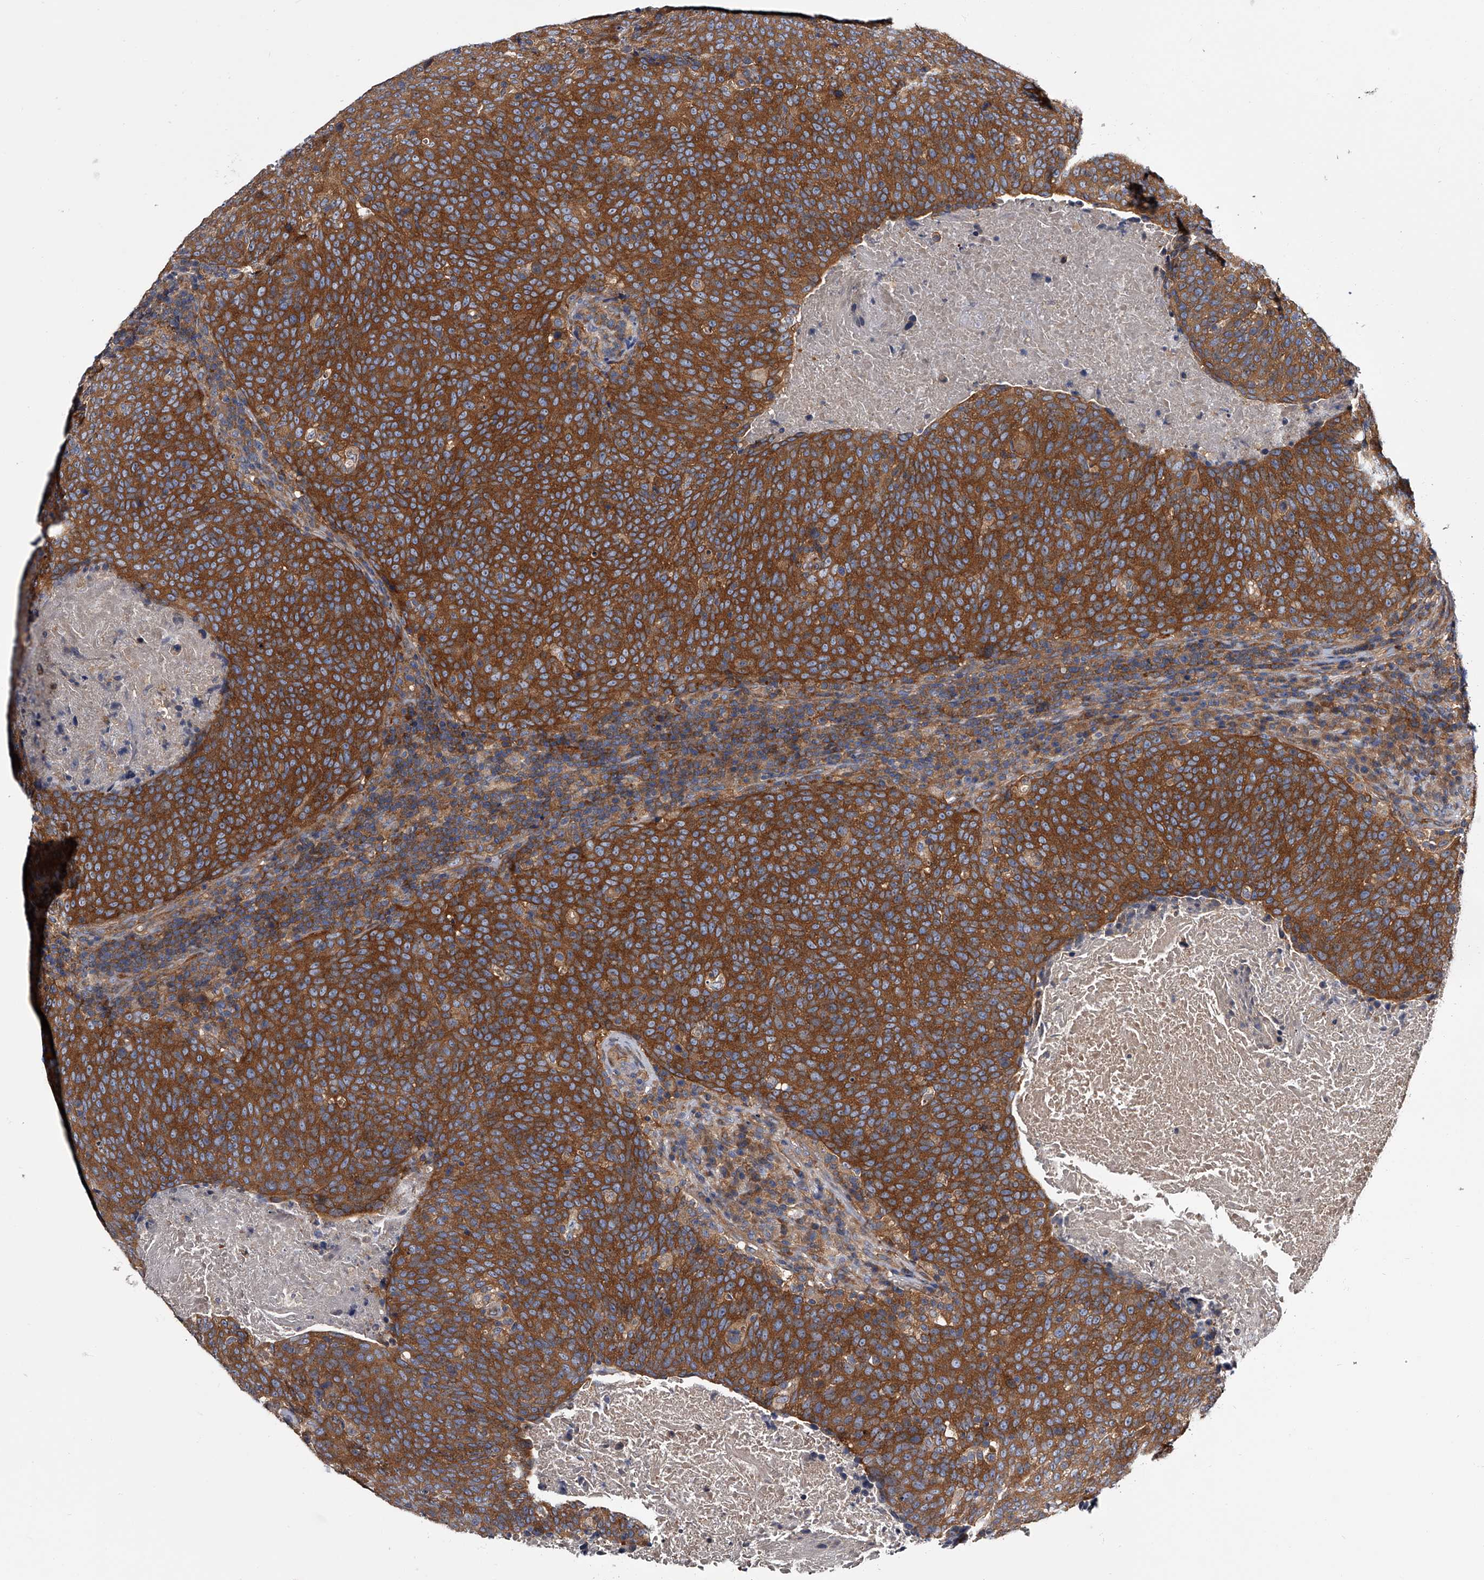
{"staining": {"intensity": "strong", "quantity": ">75%", "location": "cytoplasmic/membranous"}, "tissue": "head and neck cancer", "cell_type": "Tumor cells", "image_type": "cancer", "snomed": [{"axis": "morphology", "description": "Squamous cell carcinoma, NOS"}, {"axis": "morphology", "description": "Squamous cell carcinoma, metastatic, NOS"}, {"axis": "topography", "description": "Lymph node"}, {"axis": "topography", "description": "Head-Neck"}], "caption": "Head and neck squamous cell carcinoma was stained to show a protein in brown. There is high levels of strong cytoplasmic/membranous expression in approximately >75% of tumor cells.", "gene": "GAPVD1", "patient": {"sex": "male", "age": 62}}